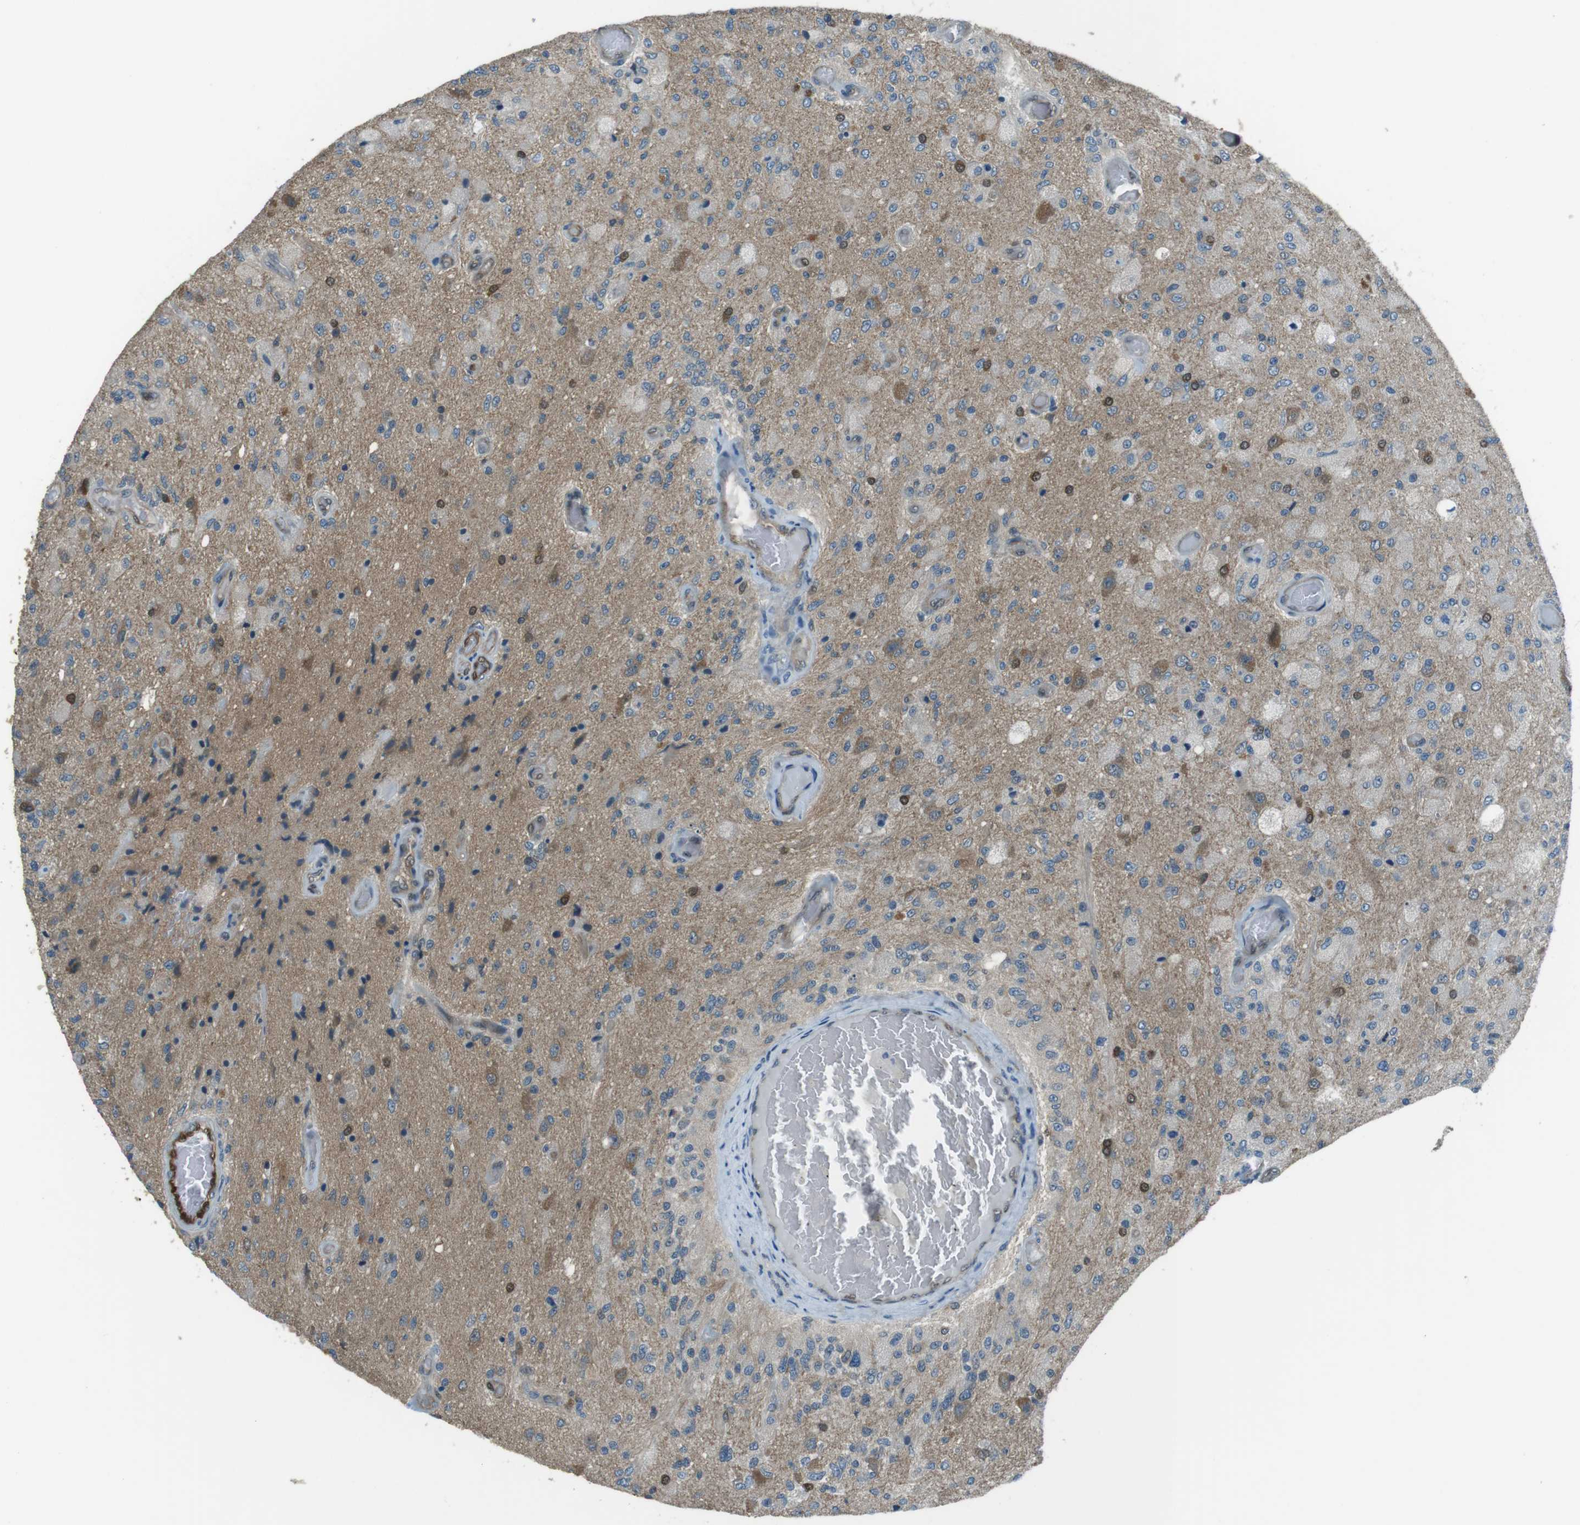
{"staining": {"intensity": "weak", "quantity": "<25%", "location": "cytoplasmic/membranous,nuclear"}, "tissue": "glioma", "cell_type": "Tumor cells", "image_type": "cancer", "snomed": [{"axis": "morphology", "description": "Normal tissue, NOS"}, {"axis": "morphology", "description": "Glioma, malignant, High grade"}, {"axis": "topography", "description": "Cerebral cortex"}], "caption": "This is an immunohistochemistry image of human malignant glioma (high-grade). There is no positivity in tumor cells.", "gene": "MFAP3", "patient": {"sex": "male", "age": 77}}